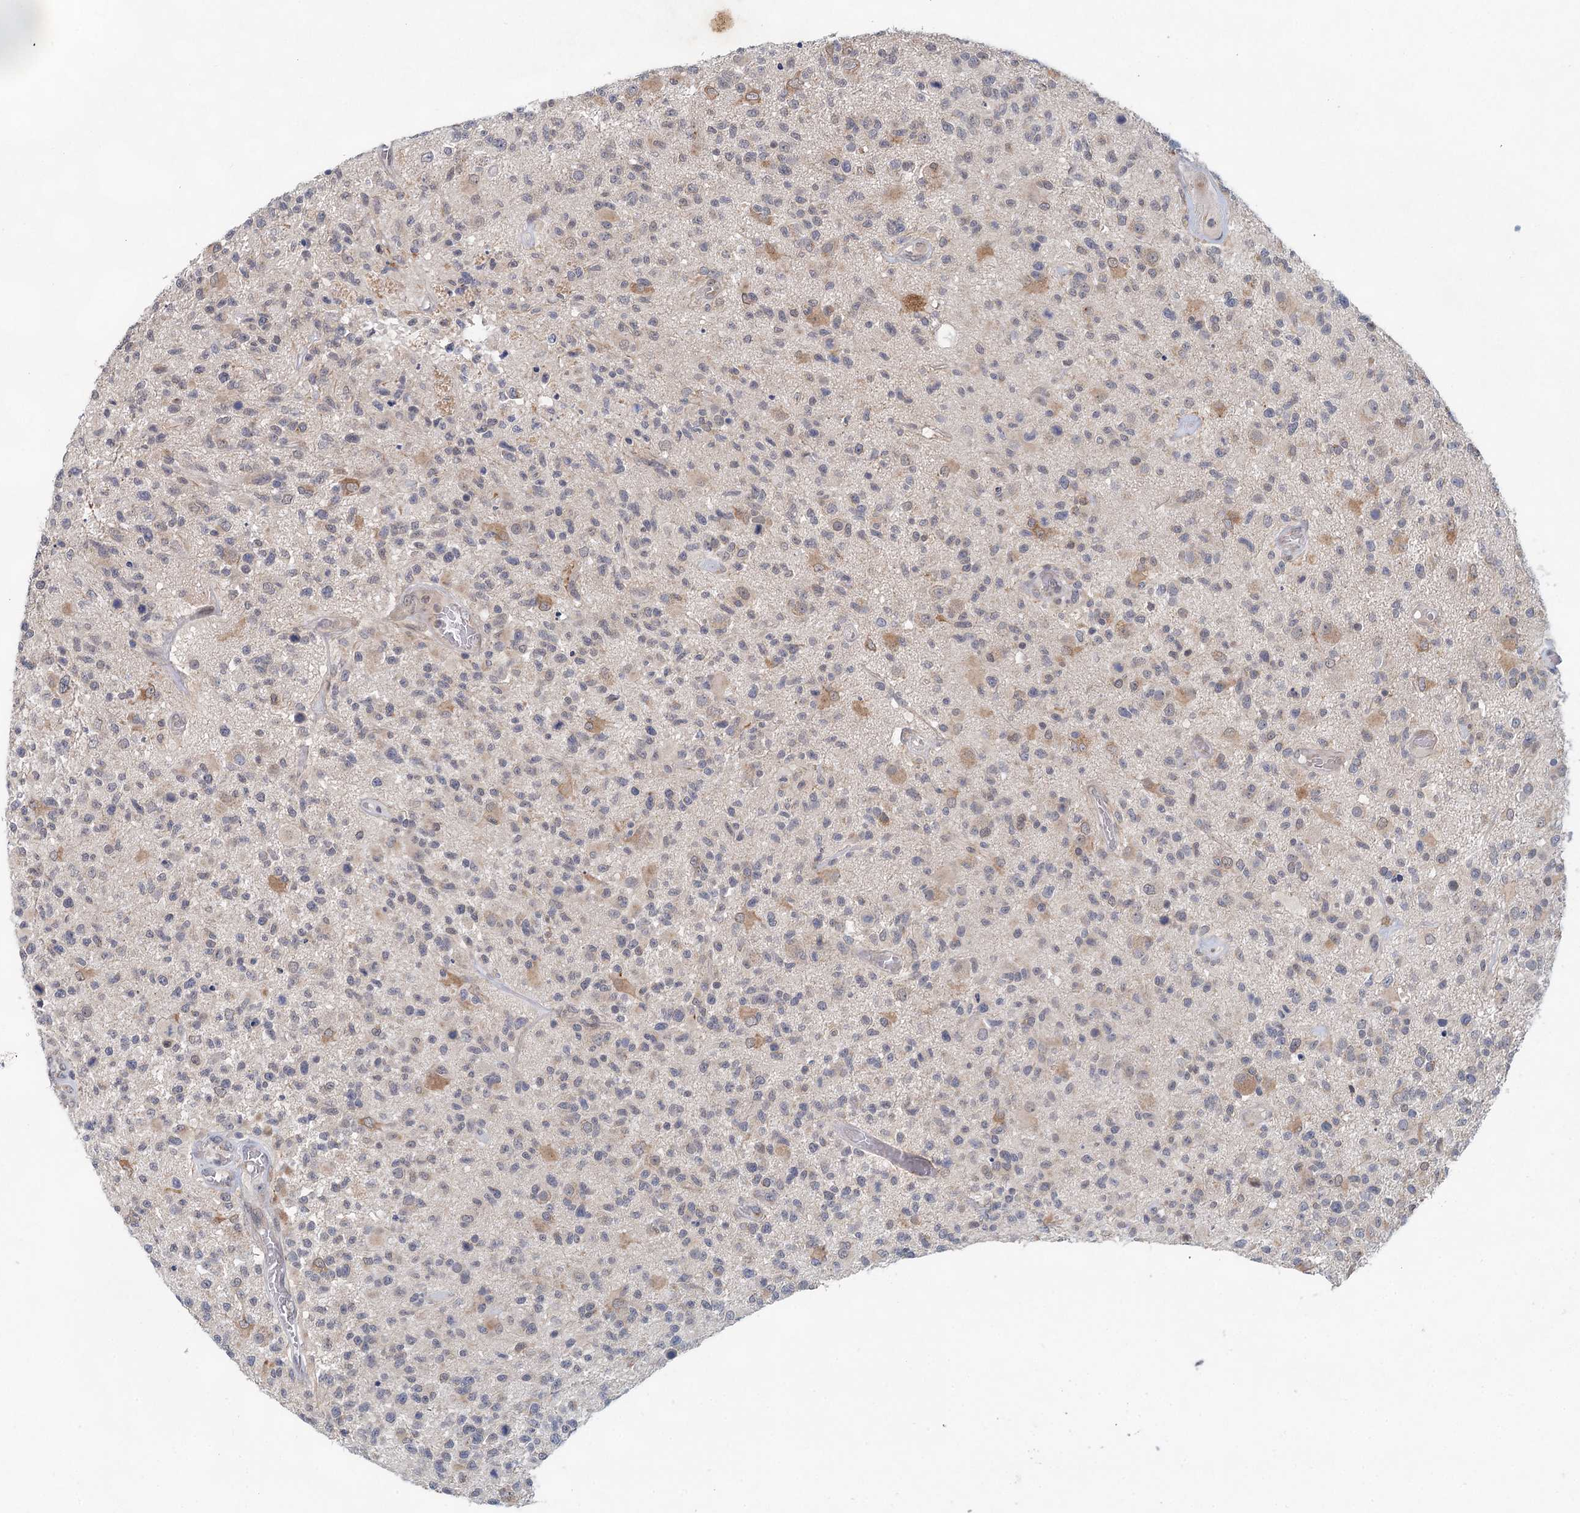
{"staining": {"intensity": "weak", "quantity": "<25%", "location": "cytoplasmic/membranous"}, "tissue": "glioma", "cell_type": "Tumor cells", "image_type": "cancer", "snomed": [{"axis": "morphology", "description": "Glioma, malignant, High grade"}, {"axis": "morphology", "description": "Glioblastoma, NOS"}, {"axis": "topography", "description": "Brain"}], "caption": "High power microscopy micrograph of an IHC micrograph of malignant glioma (high-grade), revealing no significant expression in tumor cells.", "gene": "BLTP1", "patient": {"sex": "male", "age": 60}}